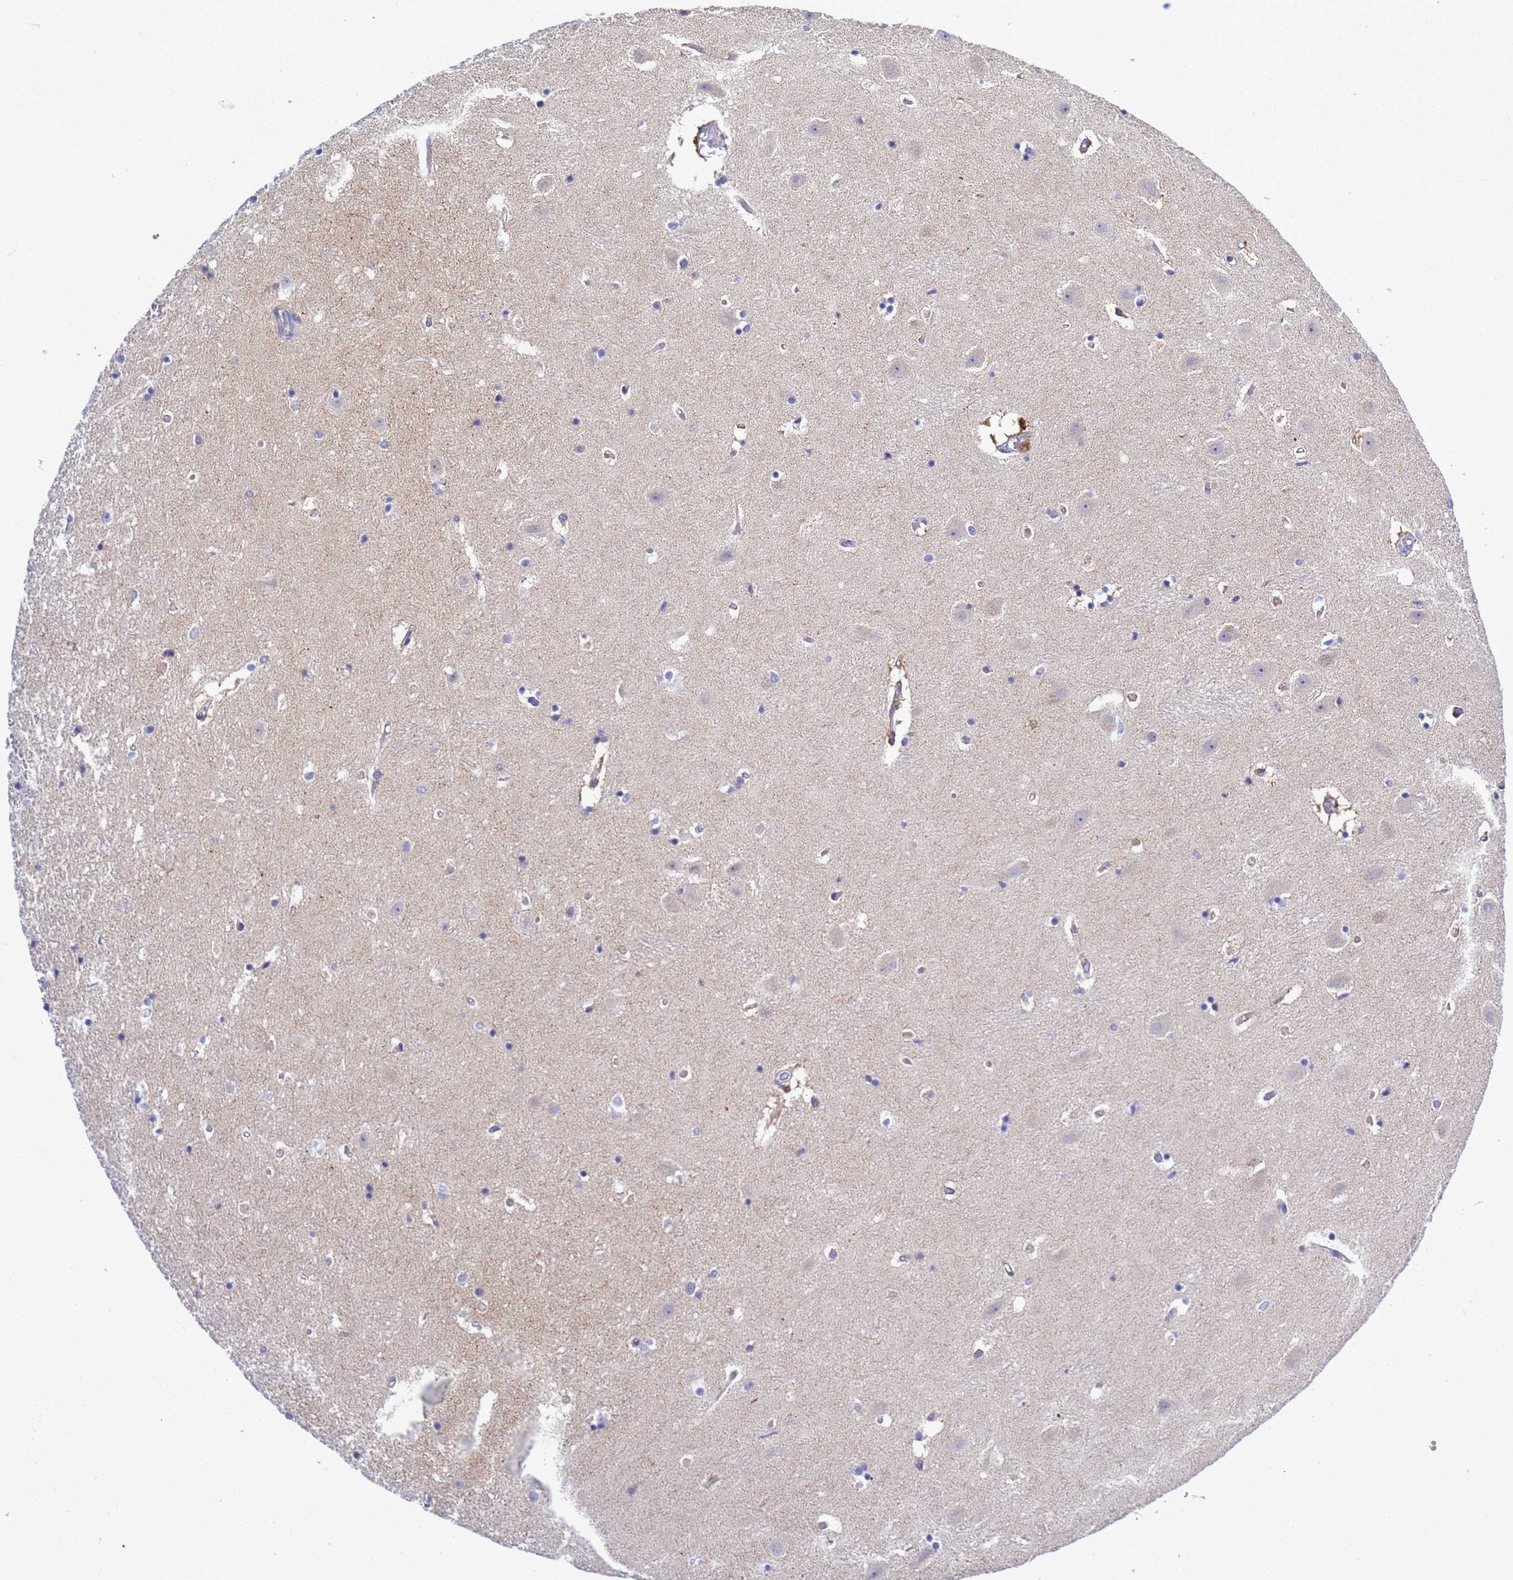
{"staining": {"intensity": "negative", "quantity": "none", "location": "none"}, "tissue": "hippocampus", "cell_type": "Glial cells", "image_type": "normal", "snomed": [{"axis": "morphology", "description": "Normal tissue, NOS"}, {"axis": "topography", "description": "Hippocampus"}], "caption": "The immunohistochemistry (IHC) image has no significant staining in glial cells of hippocampus. Brightfield microscopy of immunohistochemistry (IHC) stained with DAB (brown) and hematoxylin (blue), captured at high magnification.", "gene": "FOXRED1", "patient": {"sex": "female", "age": 52}}